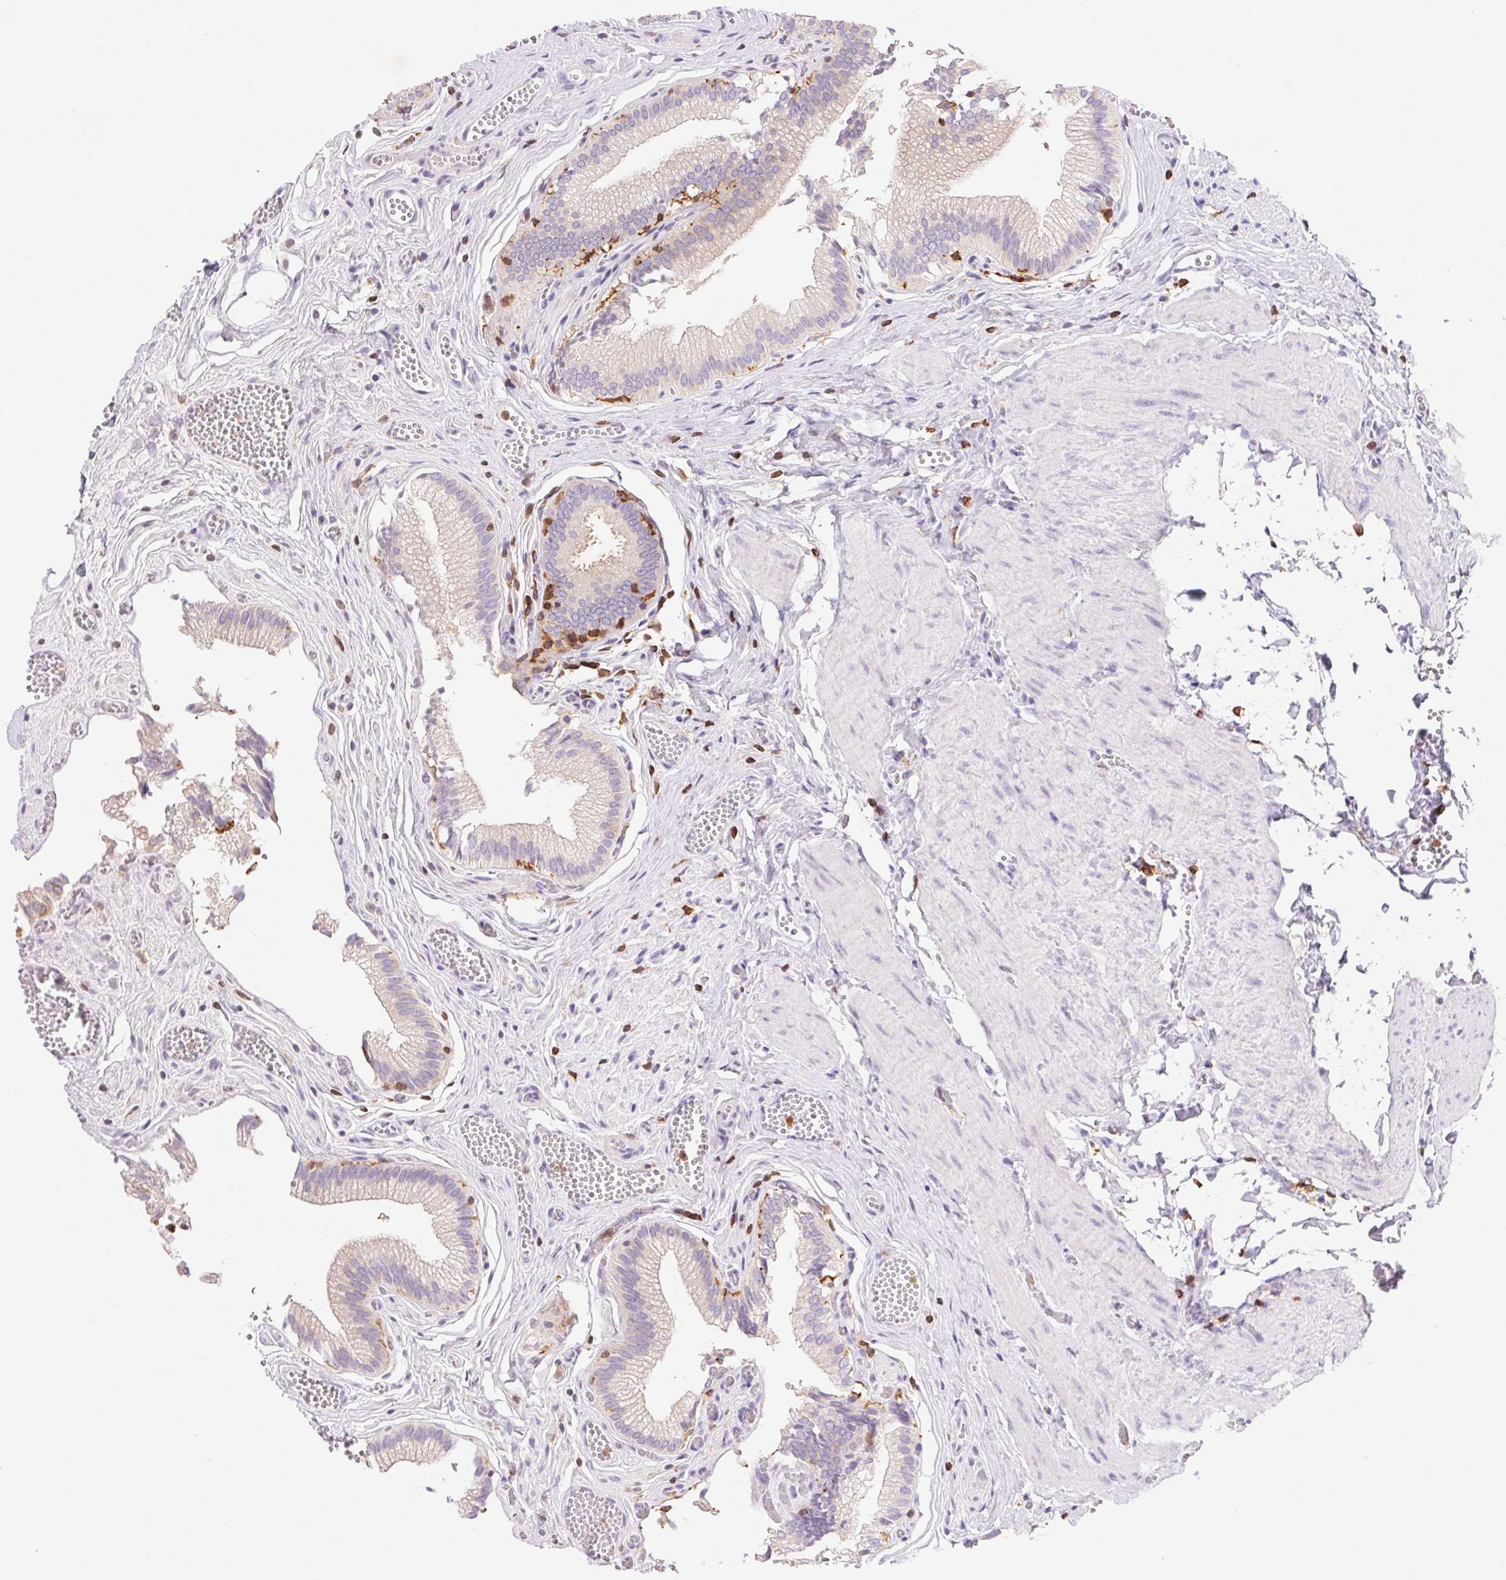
{"staining": {"intensity": "moderate", "quantity": "25%-75%", "location": "cytoplasmic/membranous"}, "tissue": "gallbladder", "cell_type": "Glandular cells", "image_type": "normal", "snomed": [{"axis": "morphology", "description": "Normal tissue, NOS"}, {"axis": "topography", "description": "Gallbladder"}, {"axis": "topography", "description": "Peripheral nerve tissue"}], "caption": "IHC of normal gallbladder reveals medium levels of moderate cytoplasmic/membranous expression in about 25%-75% of glandular cells. (Brightfield microscopy of DAB IHC at high magnification).", "gene": "APBB1IP", "patient": {"sex": "male", "age": 17}}